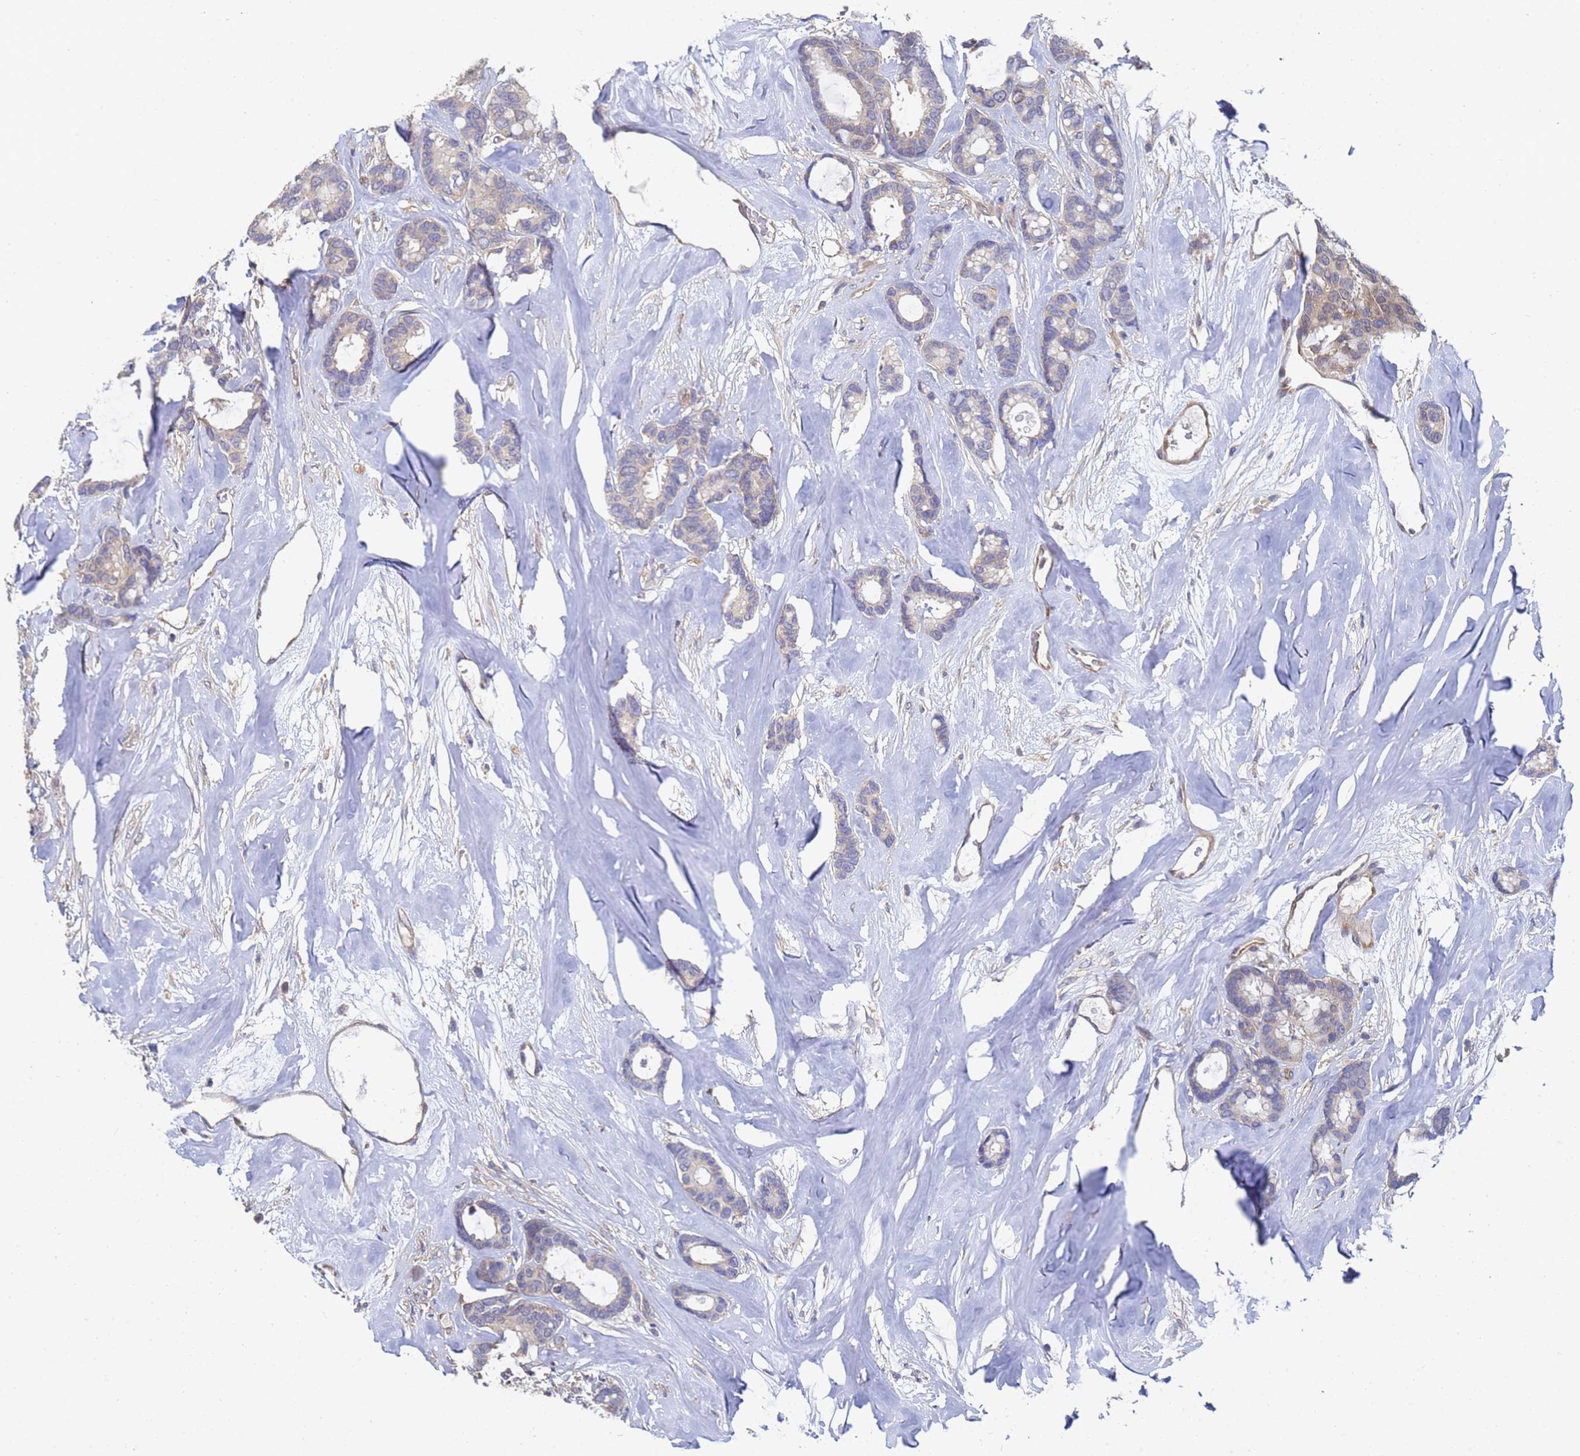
{"staining": {"intensity": "negative", "quantity": "none", "location": "none"}, "tissue": "breast cancer", "cell_type": "Tumor cells", "image_type": "cancer", "snomed": [{"axis": "morphology", "description": "Duct carcinoma"}, {"axis": "topography", "description": "Breast"}], "caption": "This is a image of IHC staining of invasive ductal carcinoma (breast), which shows no positivity in tumor cells.", "gene": "ALS2CL", "patient": {"sex": "female", "age": 87}}